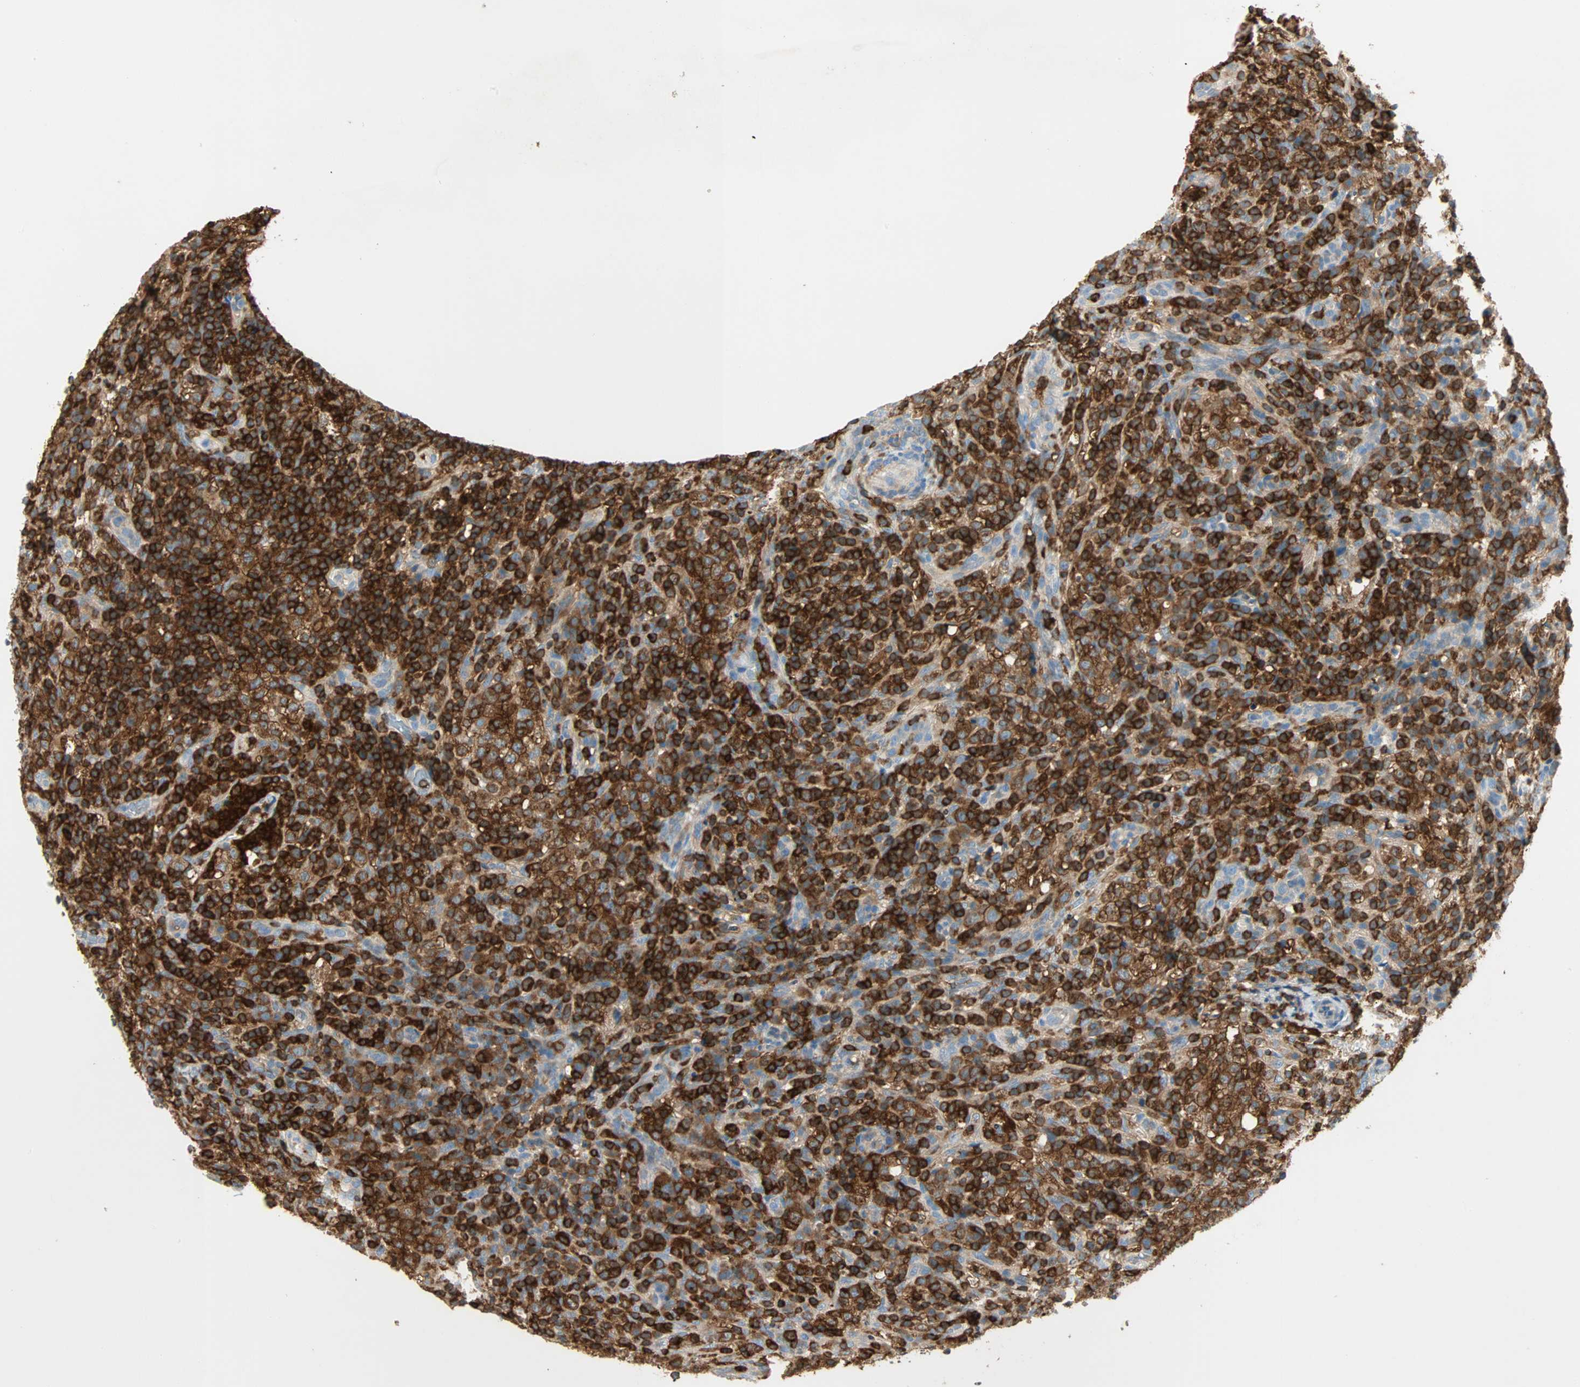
{"staining": {"intensity": "strong", "quantity": ">75%", "location": "cytoplasmic/membranous"}, "tissue": "lymphoma", "cell_type": "Tumor cells", "image_type": "cancer", "snomed": [{"axis": "morphology", "description": "Malignant lymphoma, non-Hodgkin's type, High grade"}, {"axis": "topography", "description": "Lymph node"}], "caption": "Protein positivity by immunohistochemistry shows strong cytoplasmic/membranous positivity in about >75% of tumor cells in malignant lymphoma, non-Hodgkin's type (high-grade).", "gene": "FMNL1", "patient": {"sex": "female", "age": 76}}